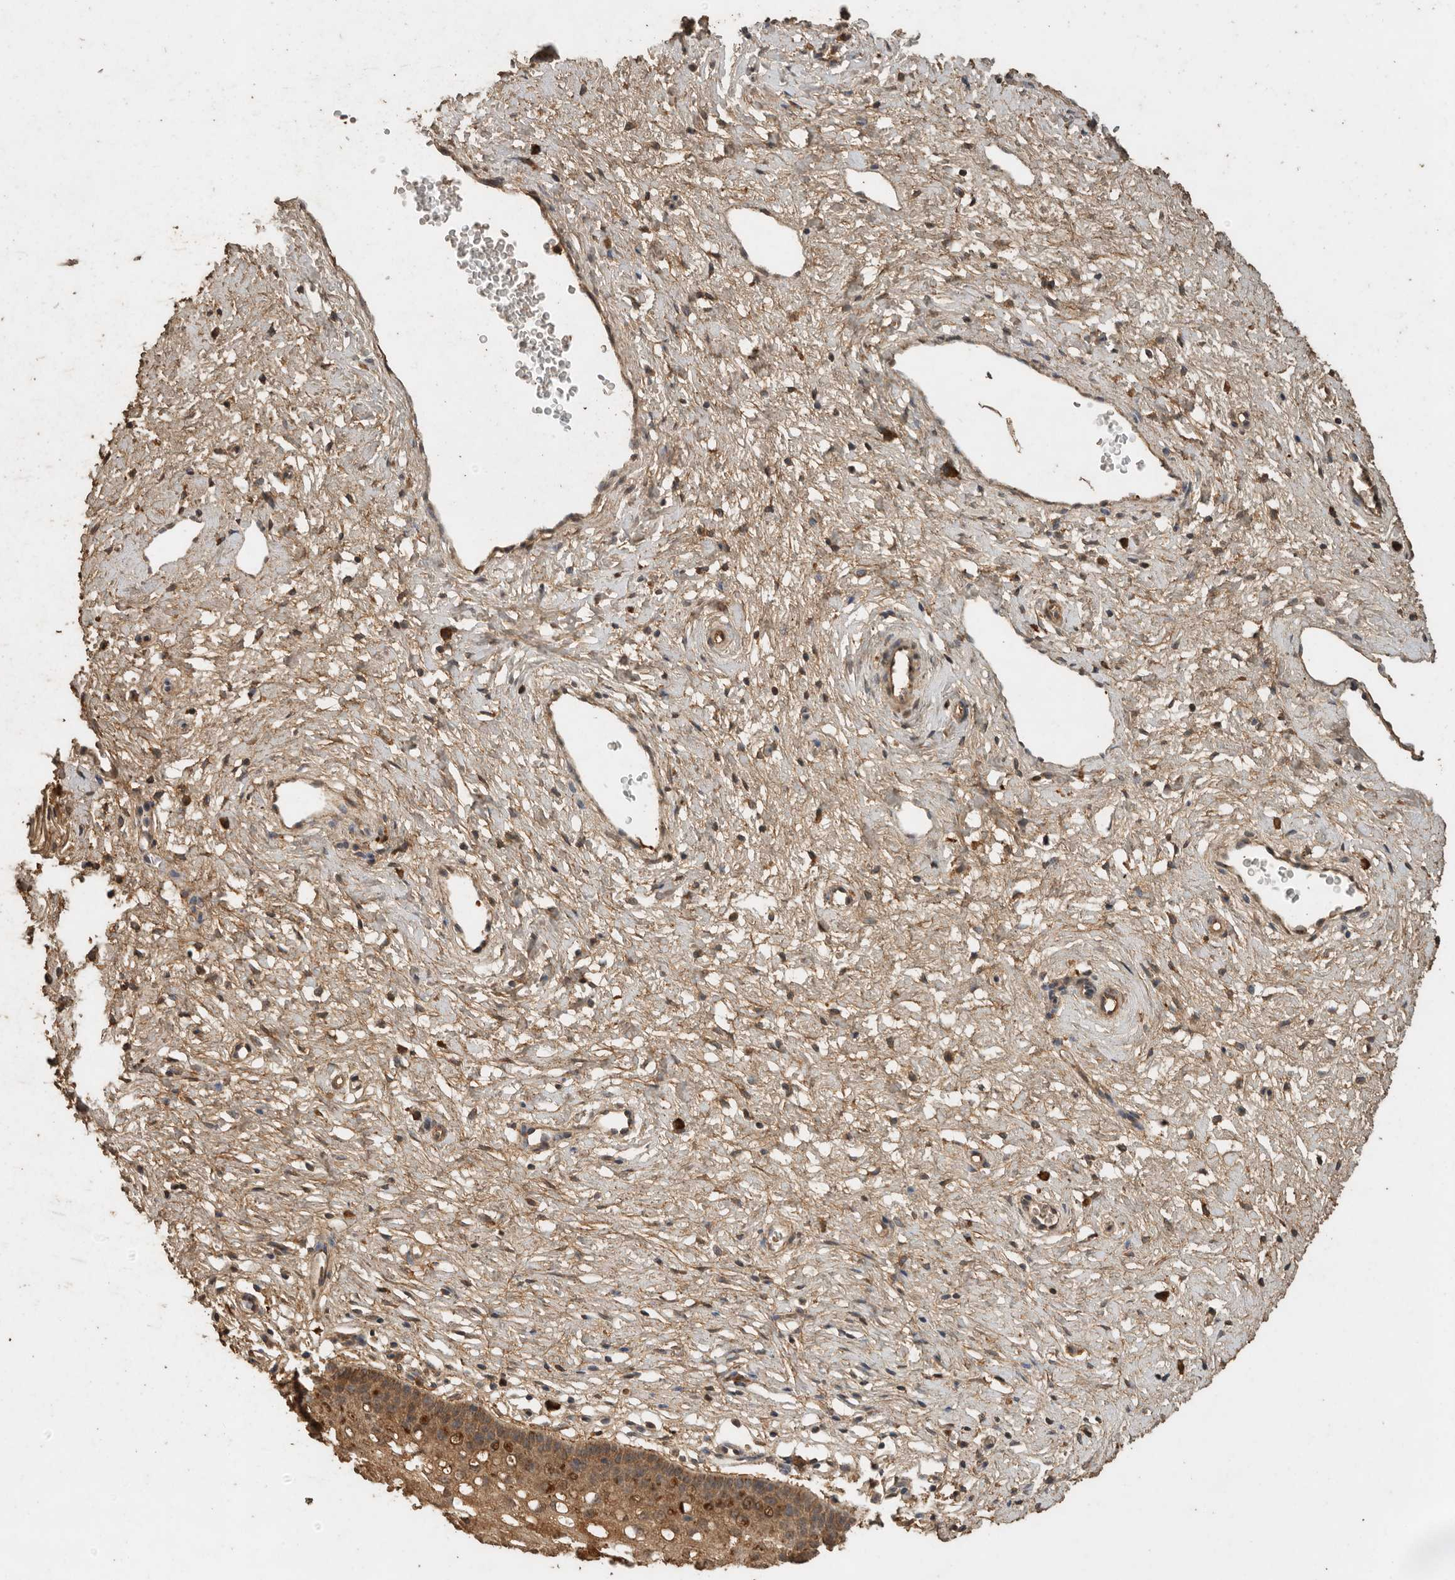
{"staining": {"intensity": "moderate", "quantity": "<25%", "location": "cytoplasmic/membranous"}, "tissue": "cervix", "cell_type": "Glandular cells", "image_type": "normal", "snomed": [{"axis": "morphology", "description": "Normal tissue, NOS"}, {"axis": "topography", "description": "Cervix"}], "caption": "IHC image of normal cervix stained for a protein (brown), which demonstrates low levels of moderate cytoplasmic/membranous staining in approximately <25% of glandular cells.", "gene": "CTF1", "patient": {"sex": "female", "age": 27}}